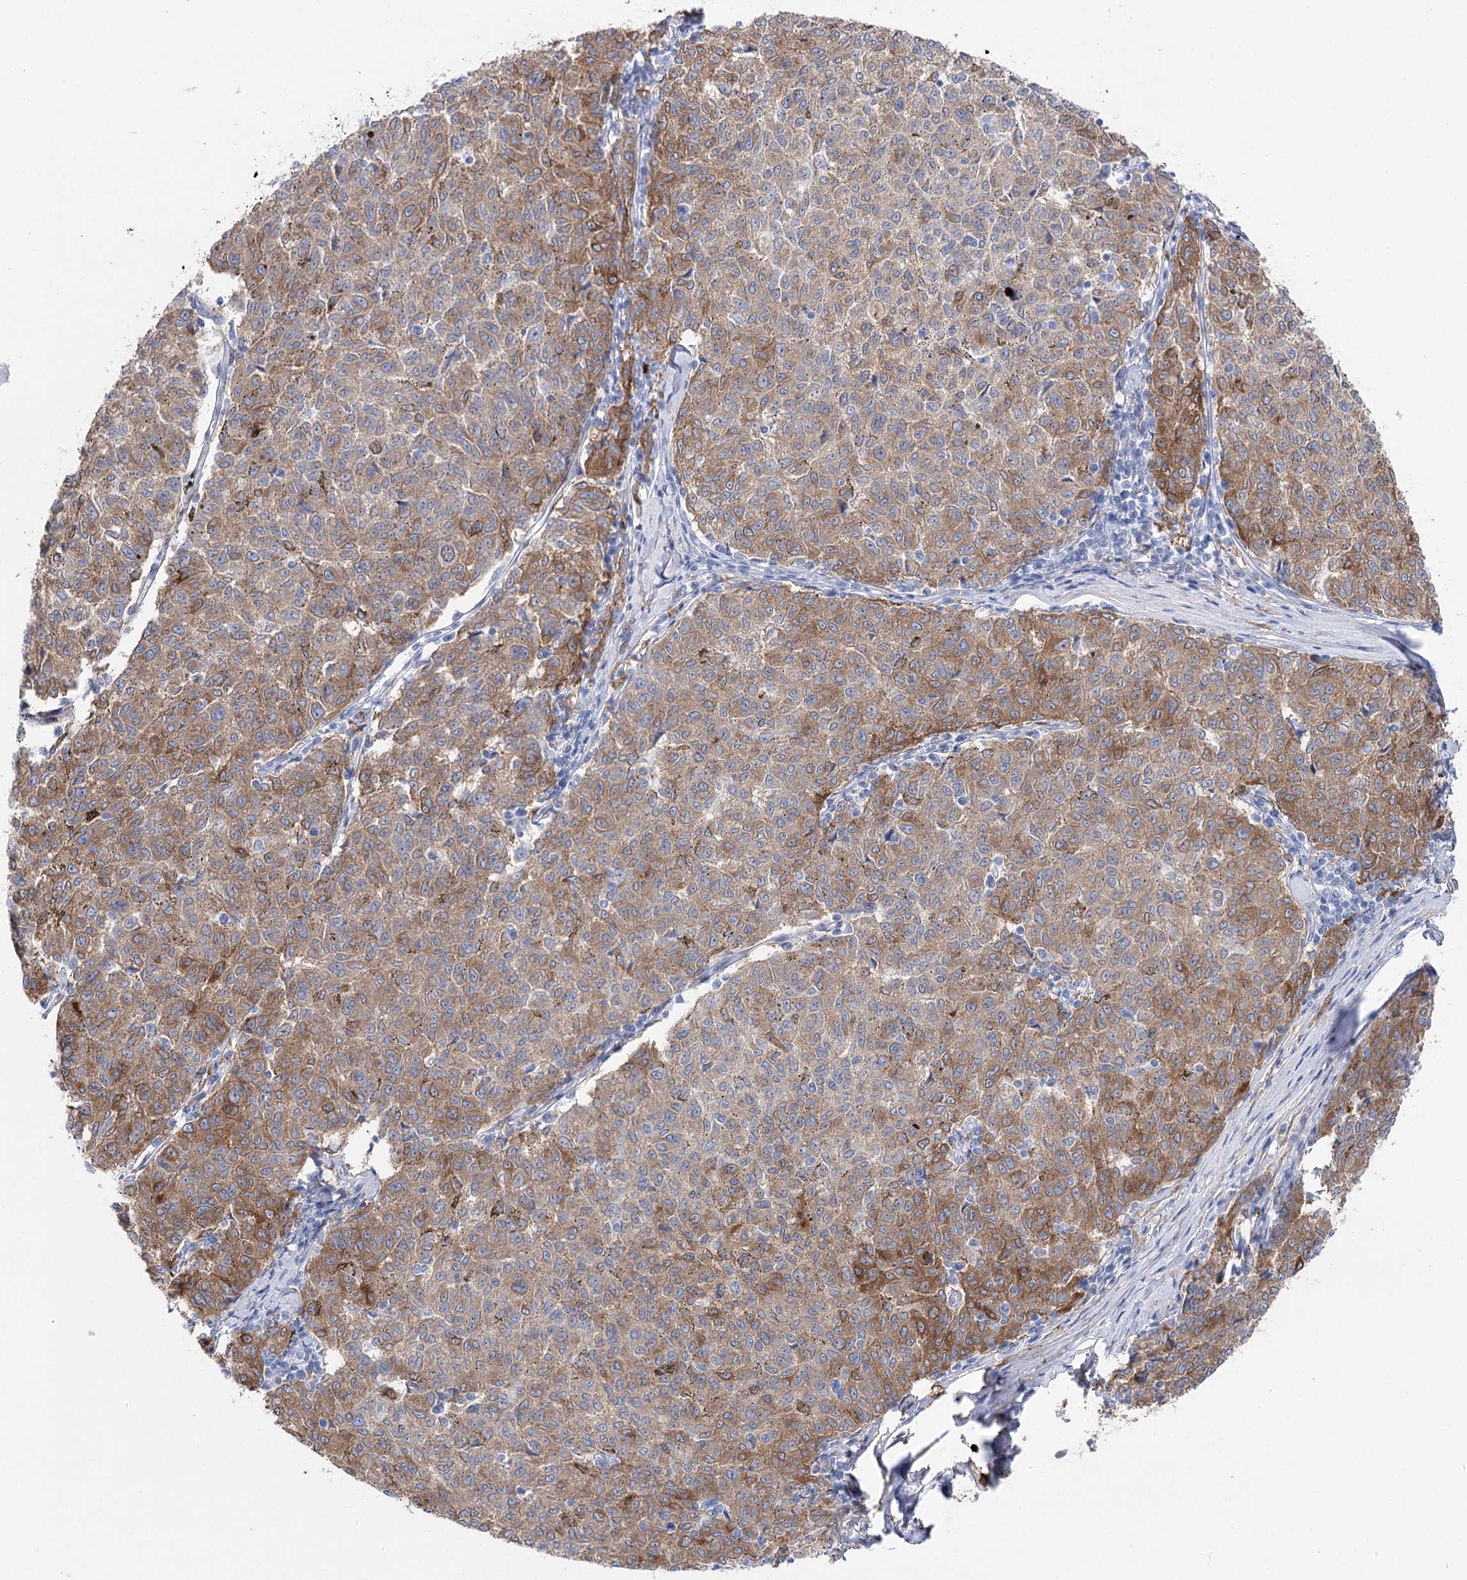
{"staining": {"intensity": "moderate", "quantity": ">75%", "location": "cytoplasmic/membranous"}, "tissue": "melanoma", "cell_type": "Tumor cells", "image_type": "cancer", "snomed": [{"axis": "morphology", "description": "Malignant melanoma, NOS"}, {"axis": "topography", "description": "Skin"}], "caption": "The image exhibits staining of malignant melanoma, revealing moderate cytoplasmic/membranous protein staining (brown color) within tumor cells.", "gene": "UGDH", "patient": {"sex": "female", "age": 72}}